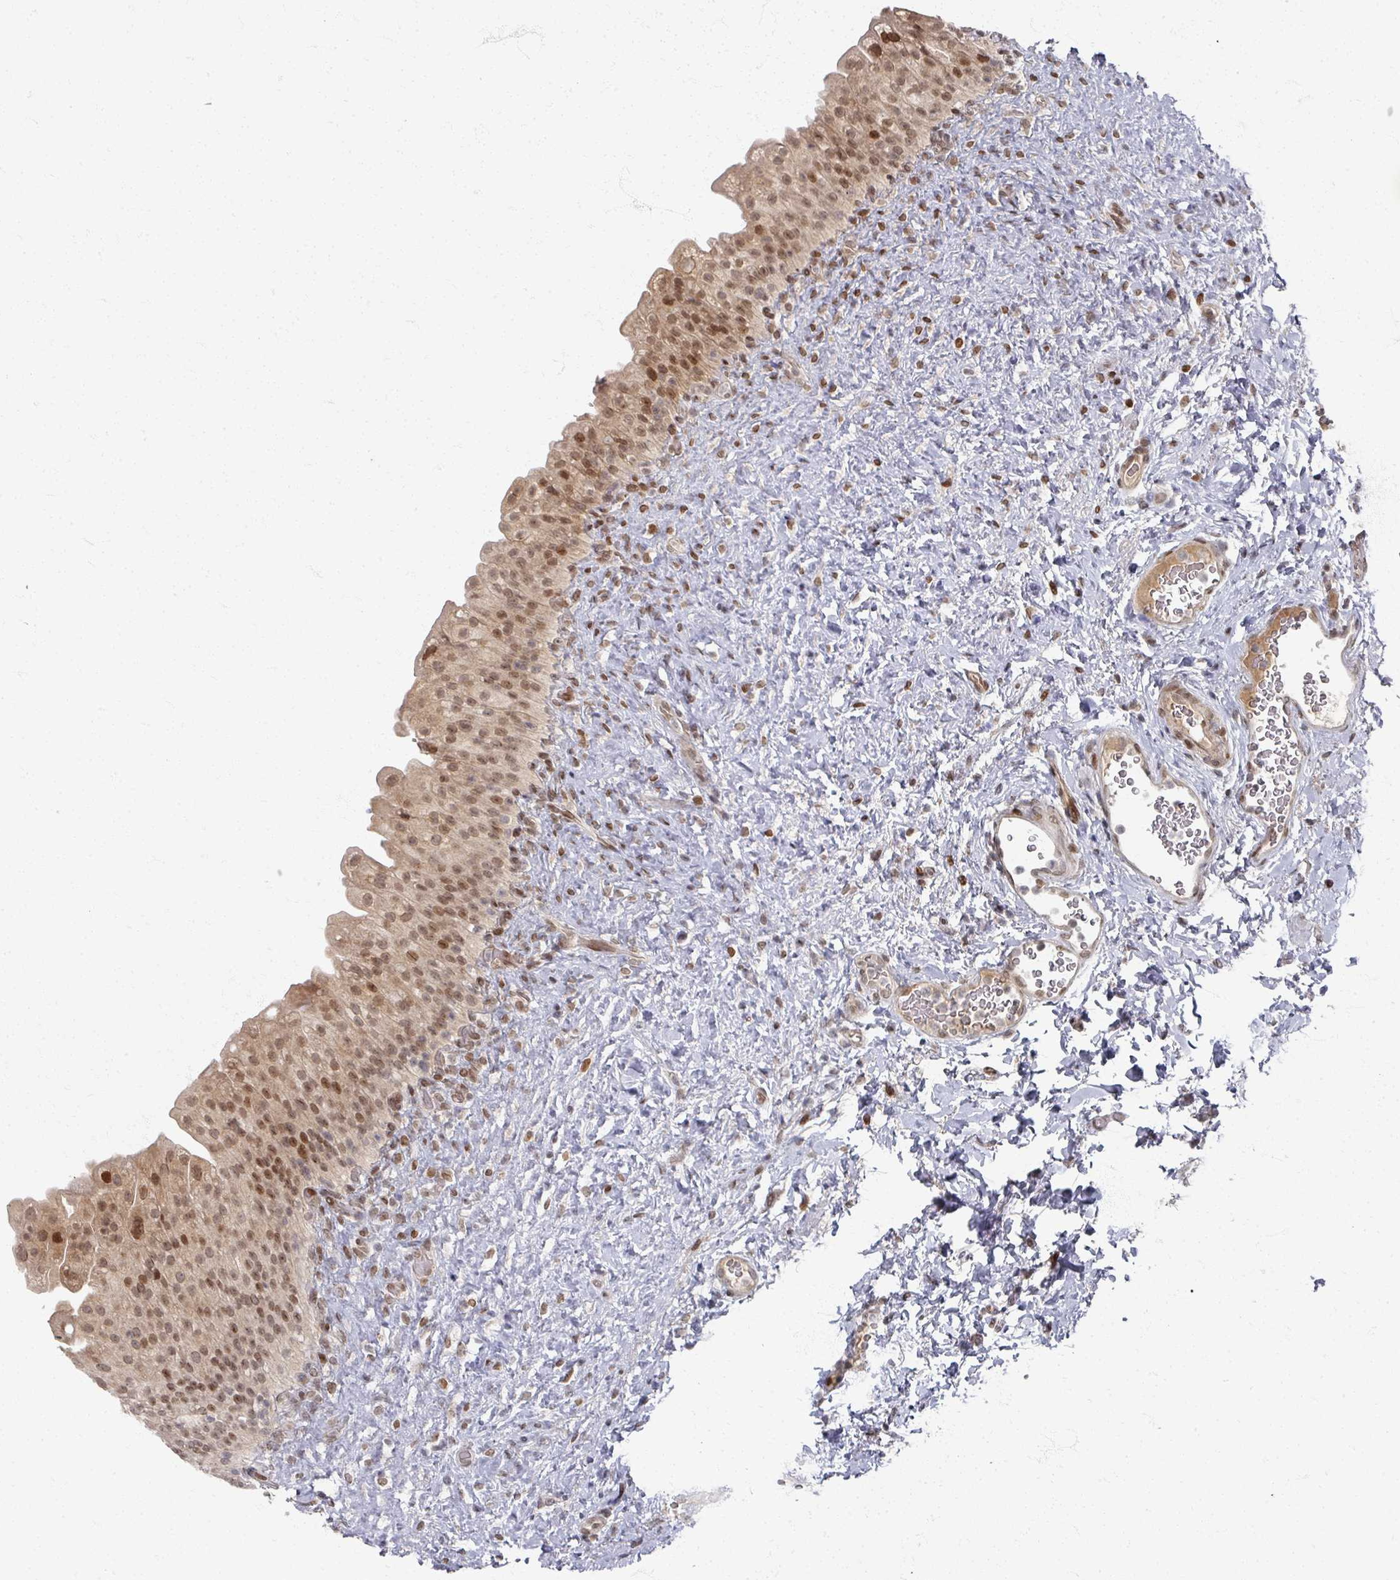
{"staining": {"intensity": "moderate", "quantity": ">75%", "location": "cytoplasmic/membranous,nuclear"}, "tissue": "urinary bladder", "cell_type": "Urothelial cells", "image_type": "normal", "snomed": [{"axis": "morphology", "description": "Normal tissue, NOS"}, {"axis": "topography", "description": "Urinary bladder"}], "caption": "This histopathology image displays benign urinary bladder stained with immunohistochemistry (IHC) to label a protein in brown. The cytoplasmic/membranous,nuclear of urothelial cells show moderate positivity for the protein. Nuclei are counter-stained blue.", "gene": "PSKH1", "patient": {"sex": "female", "age": 27}}